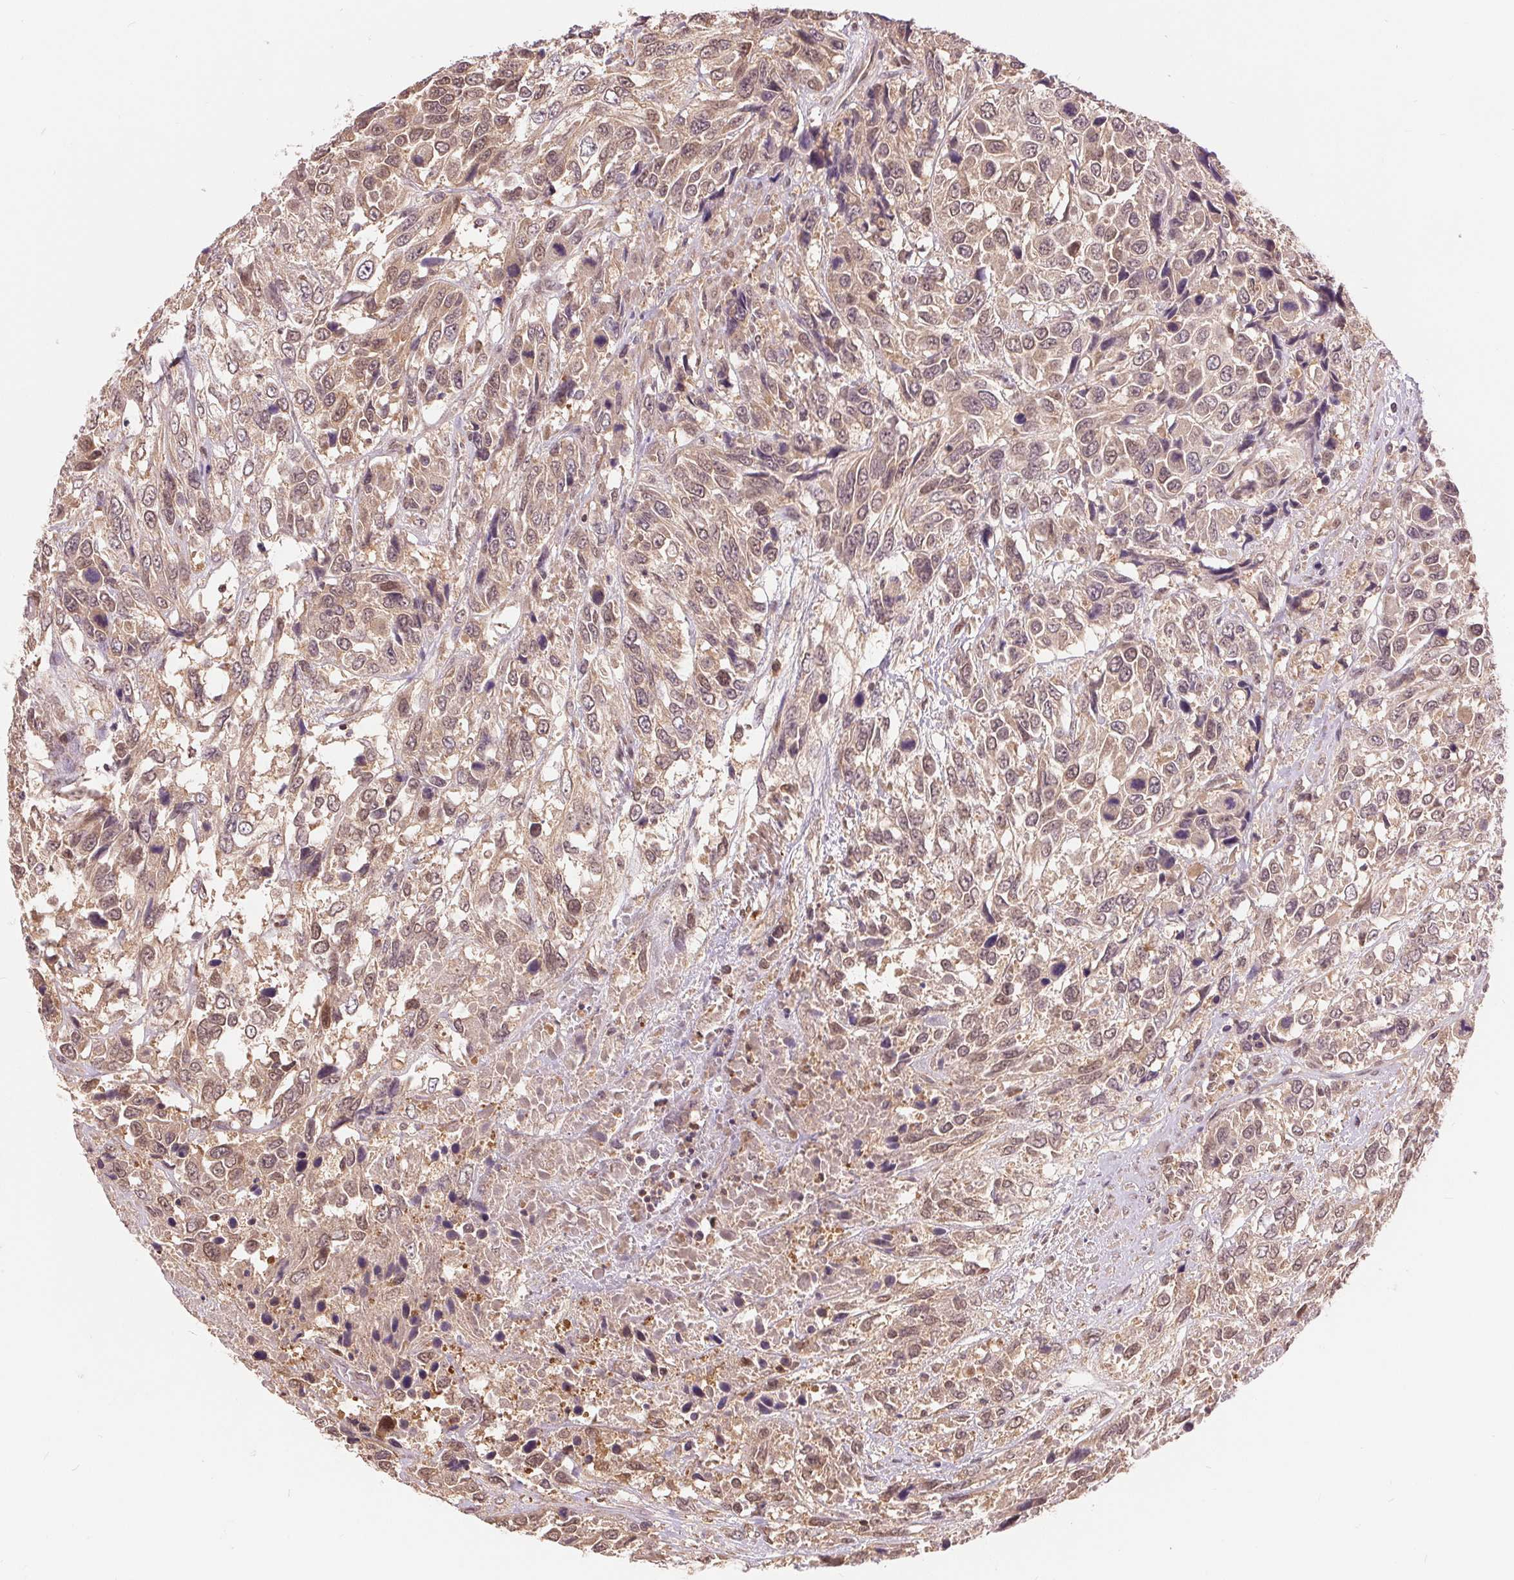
{"staining": {"intensity": "weak", "quantity": "25%-75%", "location": "cytoplasmic/membranous,nuclear"}, "tissue": "urothelial cancer", "cell_type": "Tumor cells", "image_type": "cancer", "snomed": [{"axis": "morphology", "description": "Urothelial carcinoma, High grade"}, {"axis": "topography", "description": "Urinary bladder"}], "caption": "Immunohistochemical staining of urothelial cancer shows weak cytoplasmic/membranous and nuclear protein staining in about 25%-75% of tumor cells. The staining is performed using DAB (3,3'-diaminobenzidine) brown chromogen to label protein expression. The nuclei are counter-stained blue using hematoxylin.", "gene": "TMEM273", "patient": {"sex": "female", "age": 70}}